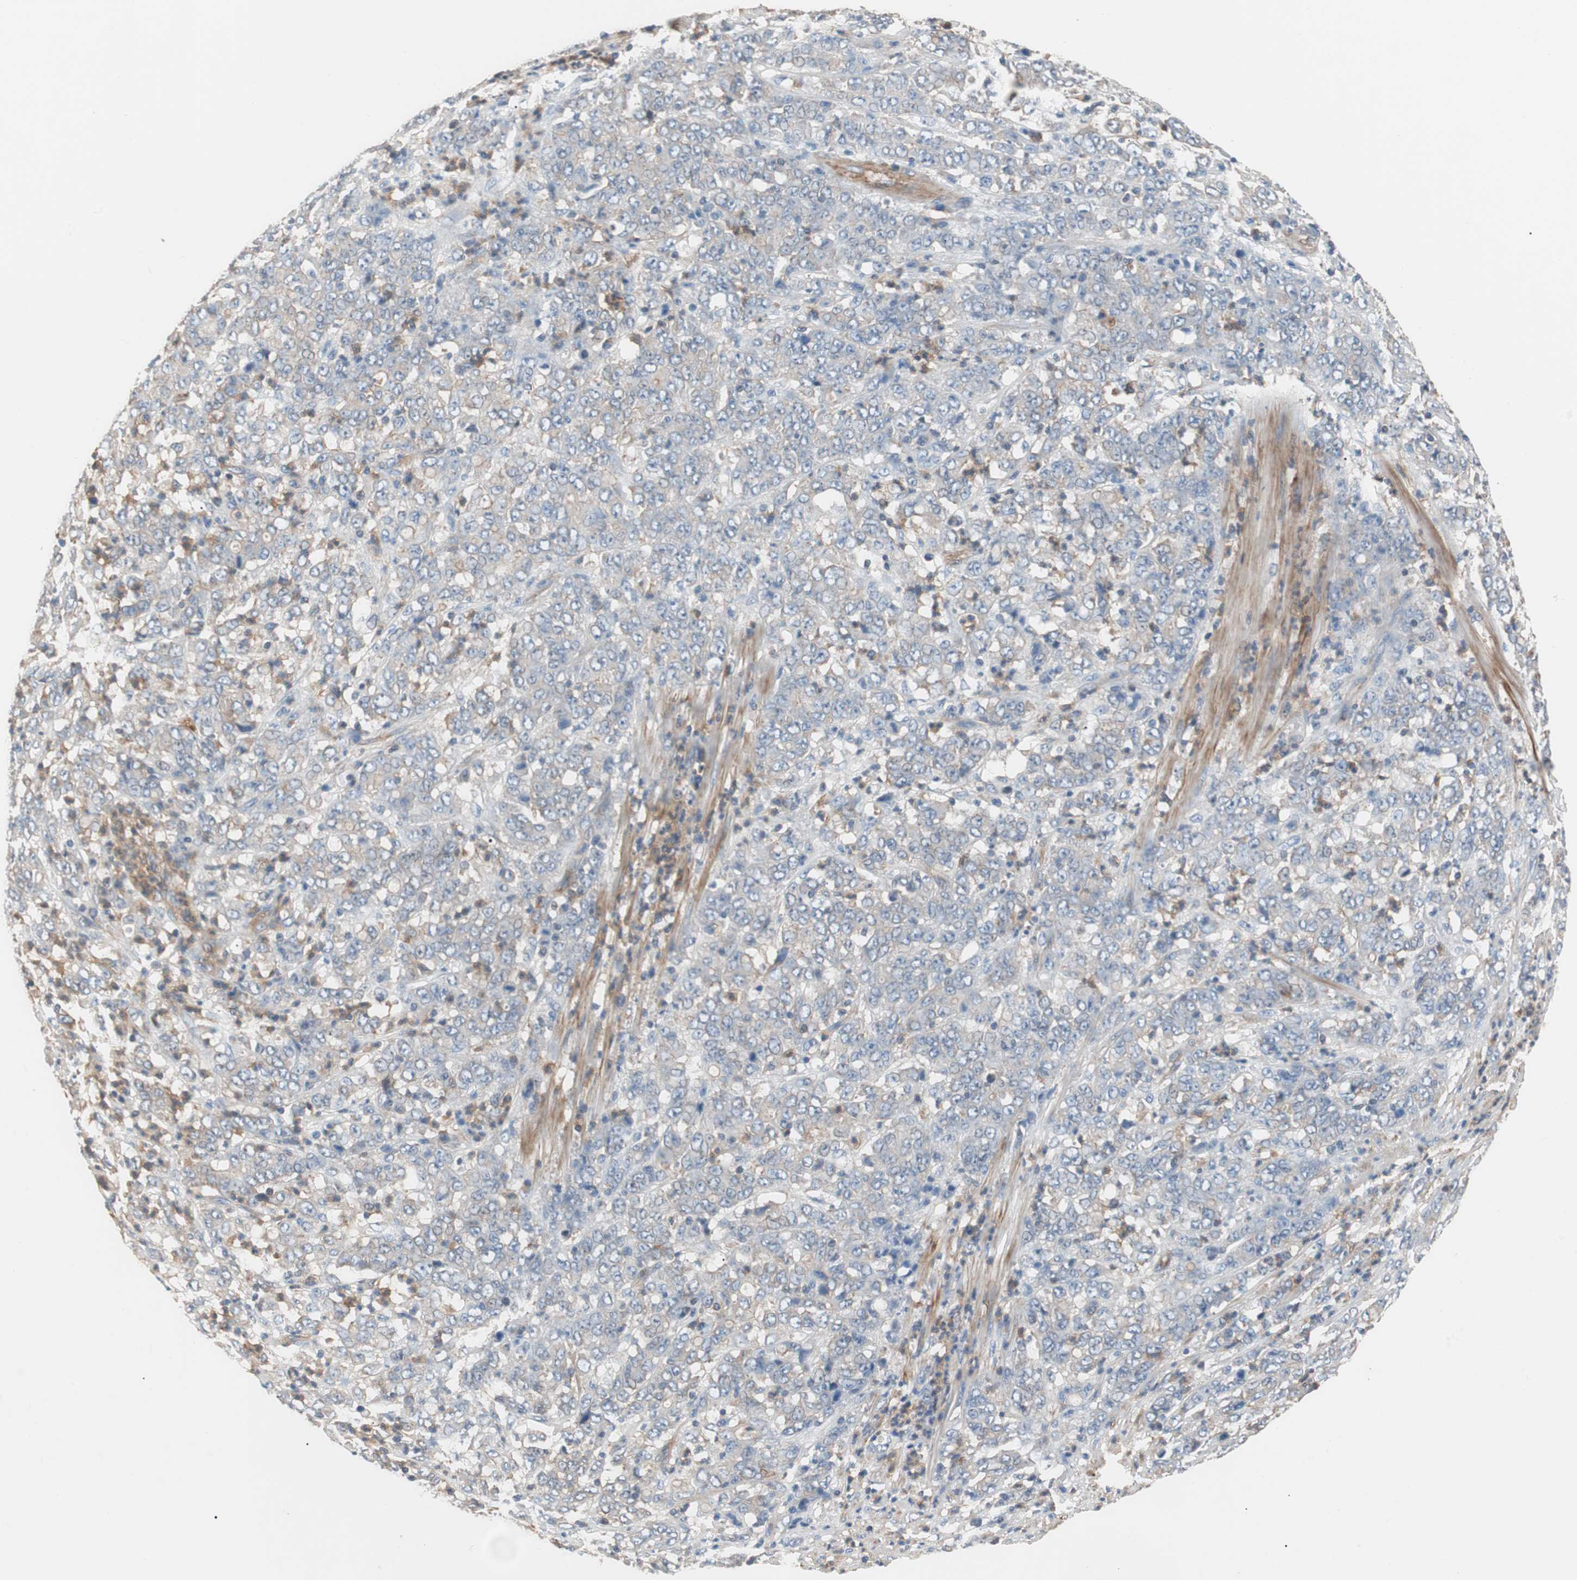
{"staining": {"intensity": "weak", "quantity": "<25%", "location": "cytoplasmic/membranous"}, "tissue": "stomach cancer", "cell_type": "Tumor cells", "image_type": "cancer", "snomed": [{"axis": "morphology", "description": "Adenocarcinoma, NOS"}, {"axis": "topography", "description": "Stomach, lower"}], "caption": "Micrograph shows no protein staining in tumor cells of stomach cancer (adenocarcinoma) tissue.", "gene": "GPR160", "patient": {"sex": "female", "age": 71}}